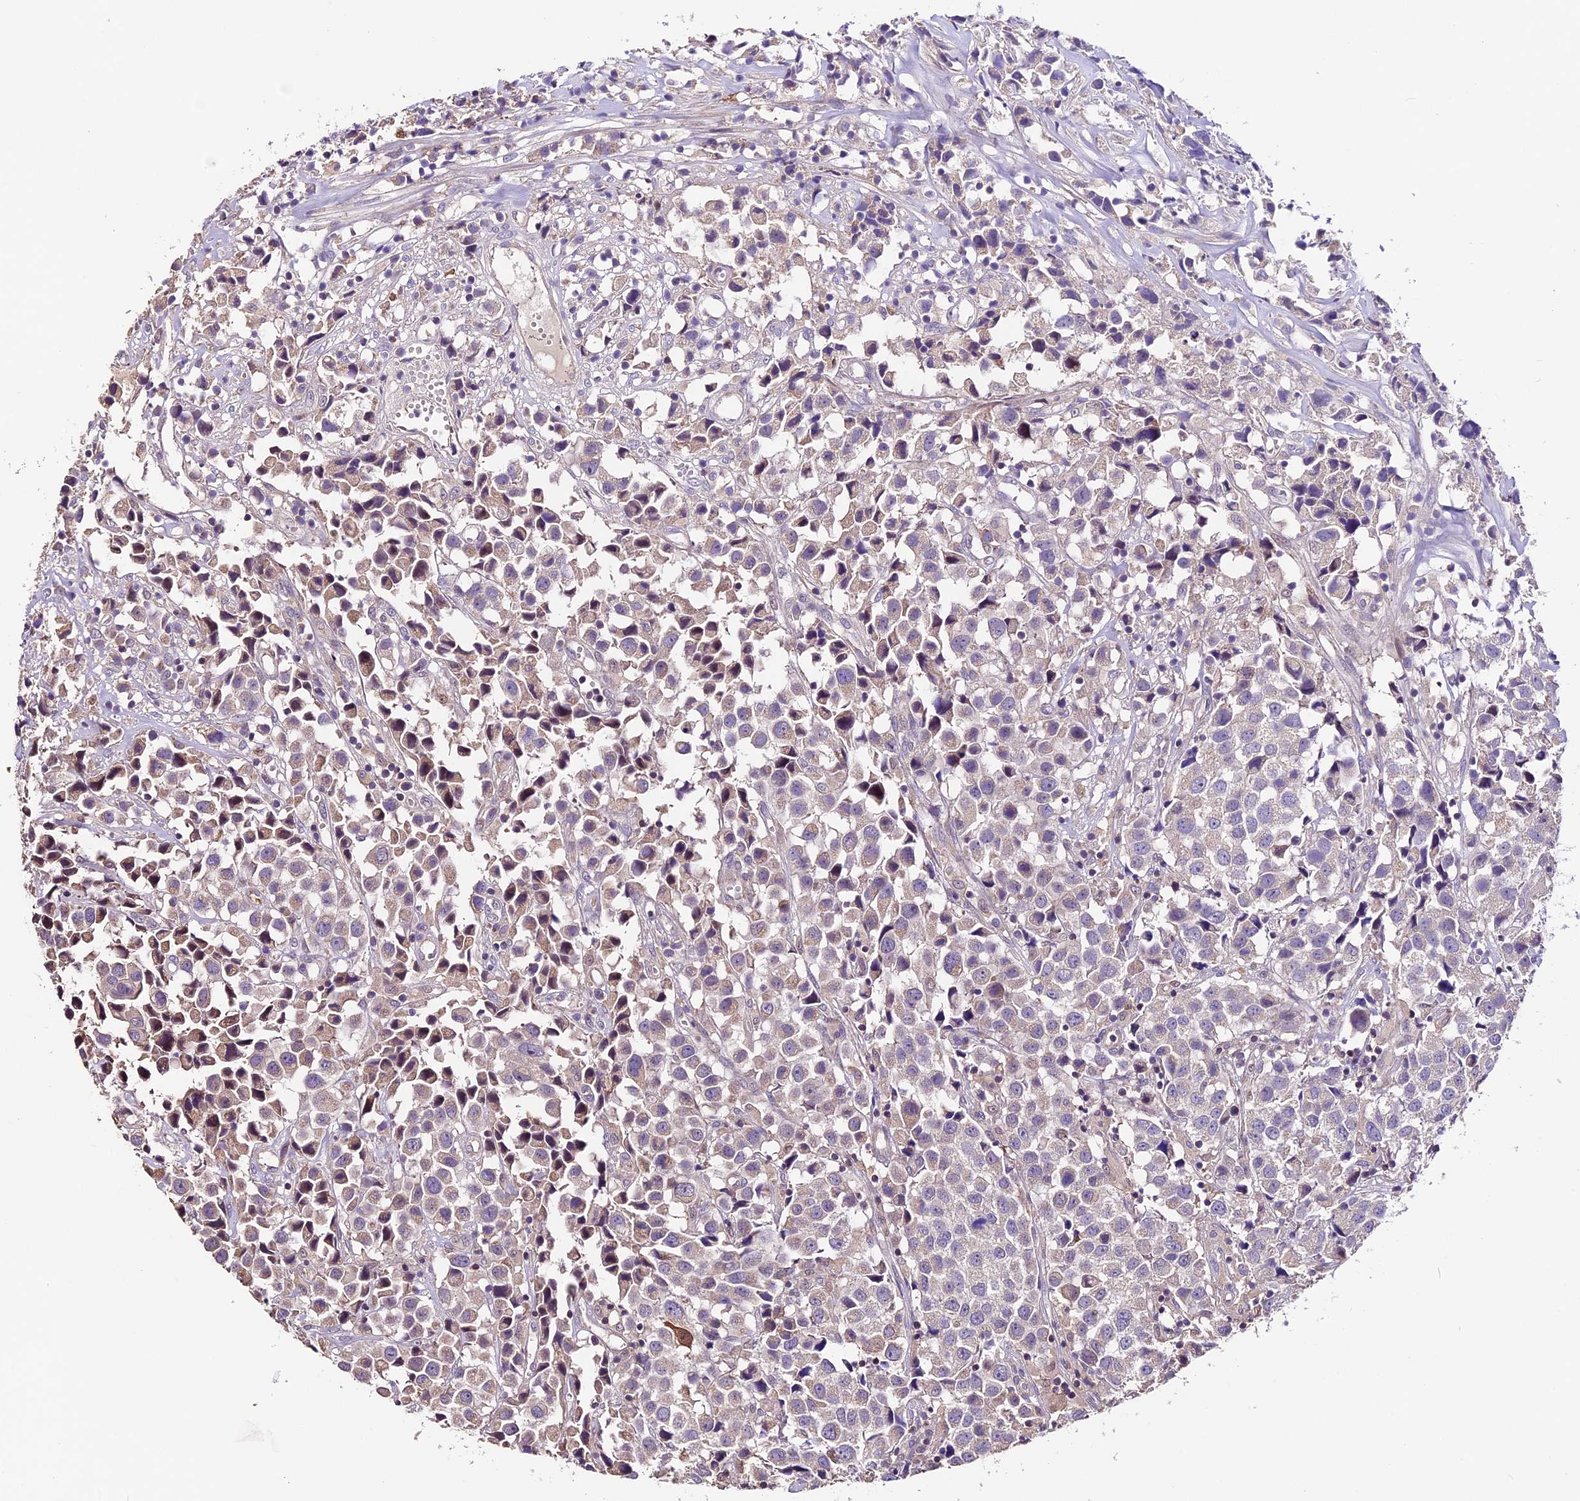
{"staining": {"intensity": "negative", "quantity": "none", "location": "none"}, "tissue": "urothelial cancer", "cell_type": "Tumor cells", "image_type": "cancer", "snomed": [{"axis": "morphology", "description": "Urothelial carcinoma, High grade"}, {"axis": "topography", "description": "Urinary bladder"}], "caption": "IHC of urothelial carcinoma (high-grade) displays no positivity in tumor cells.", "gene": "DDX28", "patient": {"sex": "female", "age": 75}}